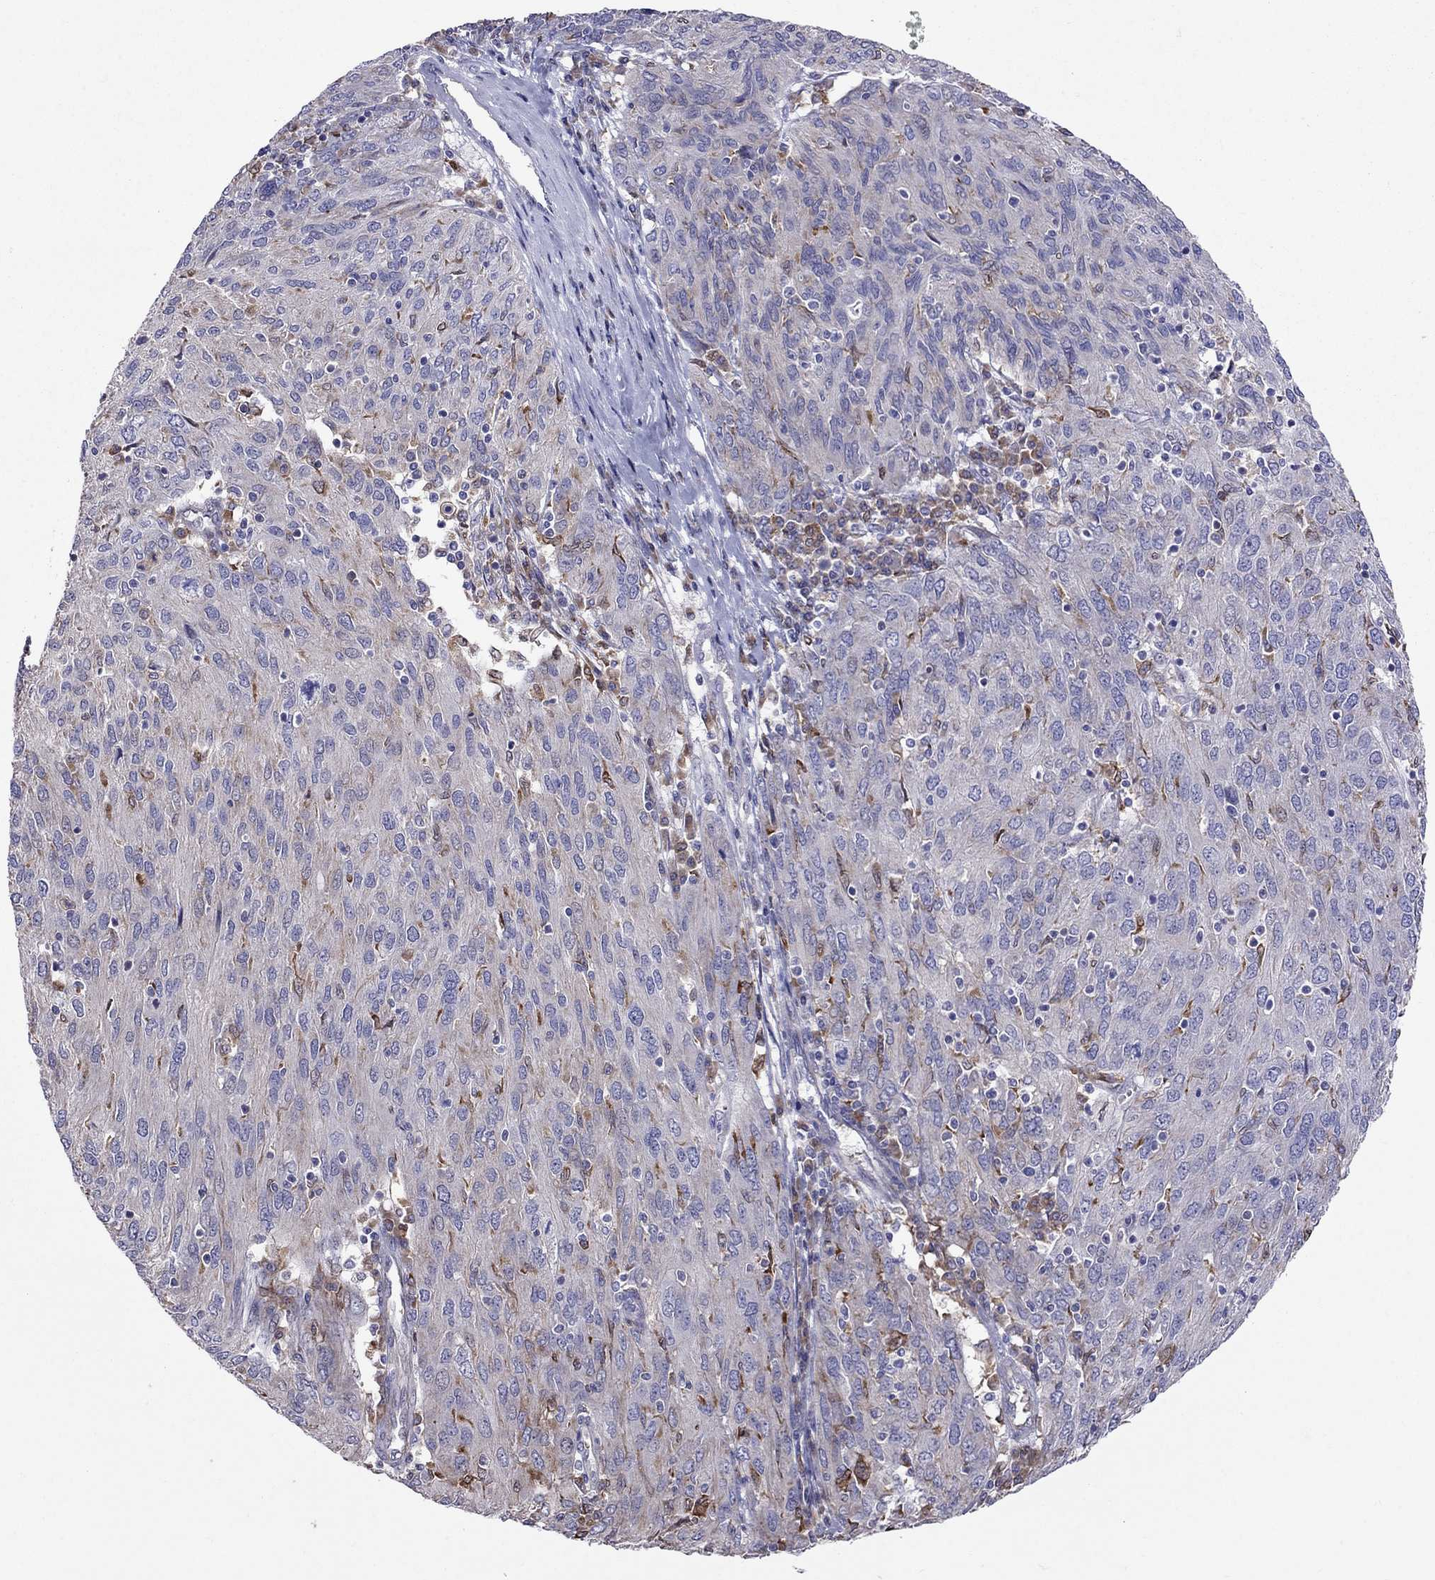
{"staining": {"intensity": "negative", "quantity": "none", "location": "none"}, "tissue": "ovarian cancer", "cell_type": "Tumor cells", "image_type": "cancer", "snomed": [{"axis": "morphology", "description": "Carcinoma, endometroid"}, {"axis": "topography", "description": "Ovary"}], "caption": "Tumor cells show no significant positivity in endometroid carcinoma (ovarian).", "gene": "ADAM28", "patient": {"sex": "female", "age": 50}}